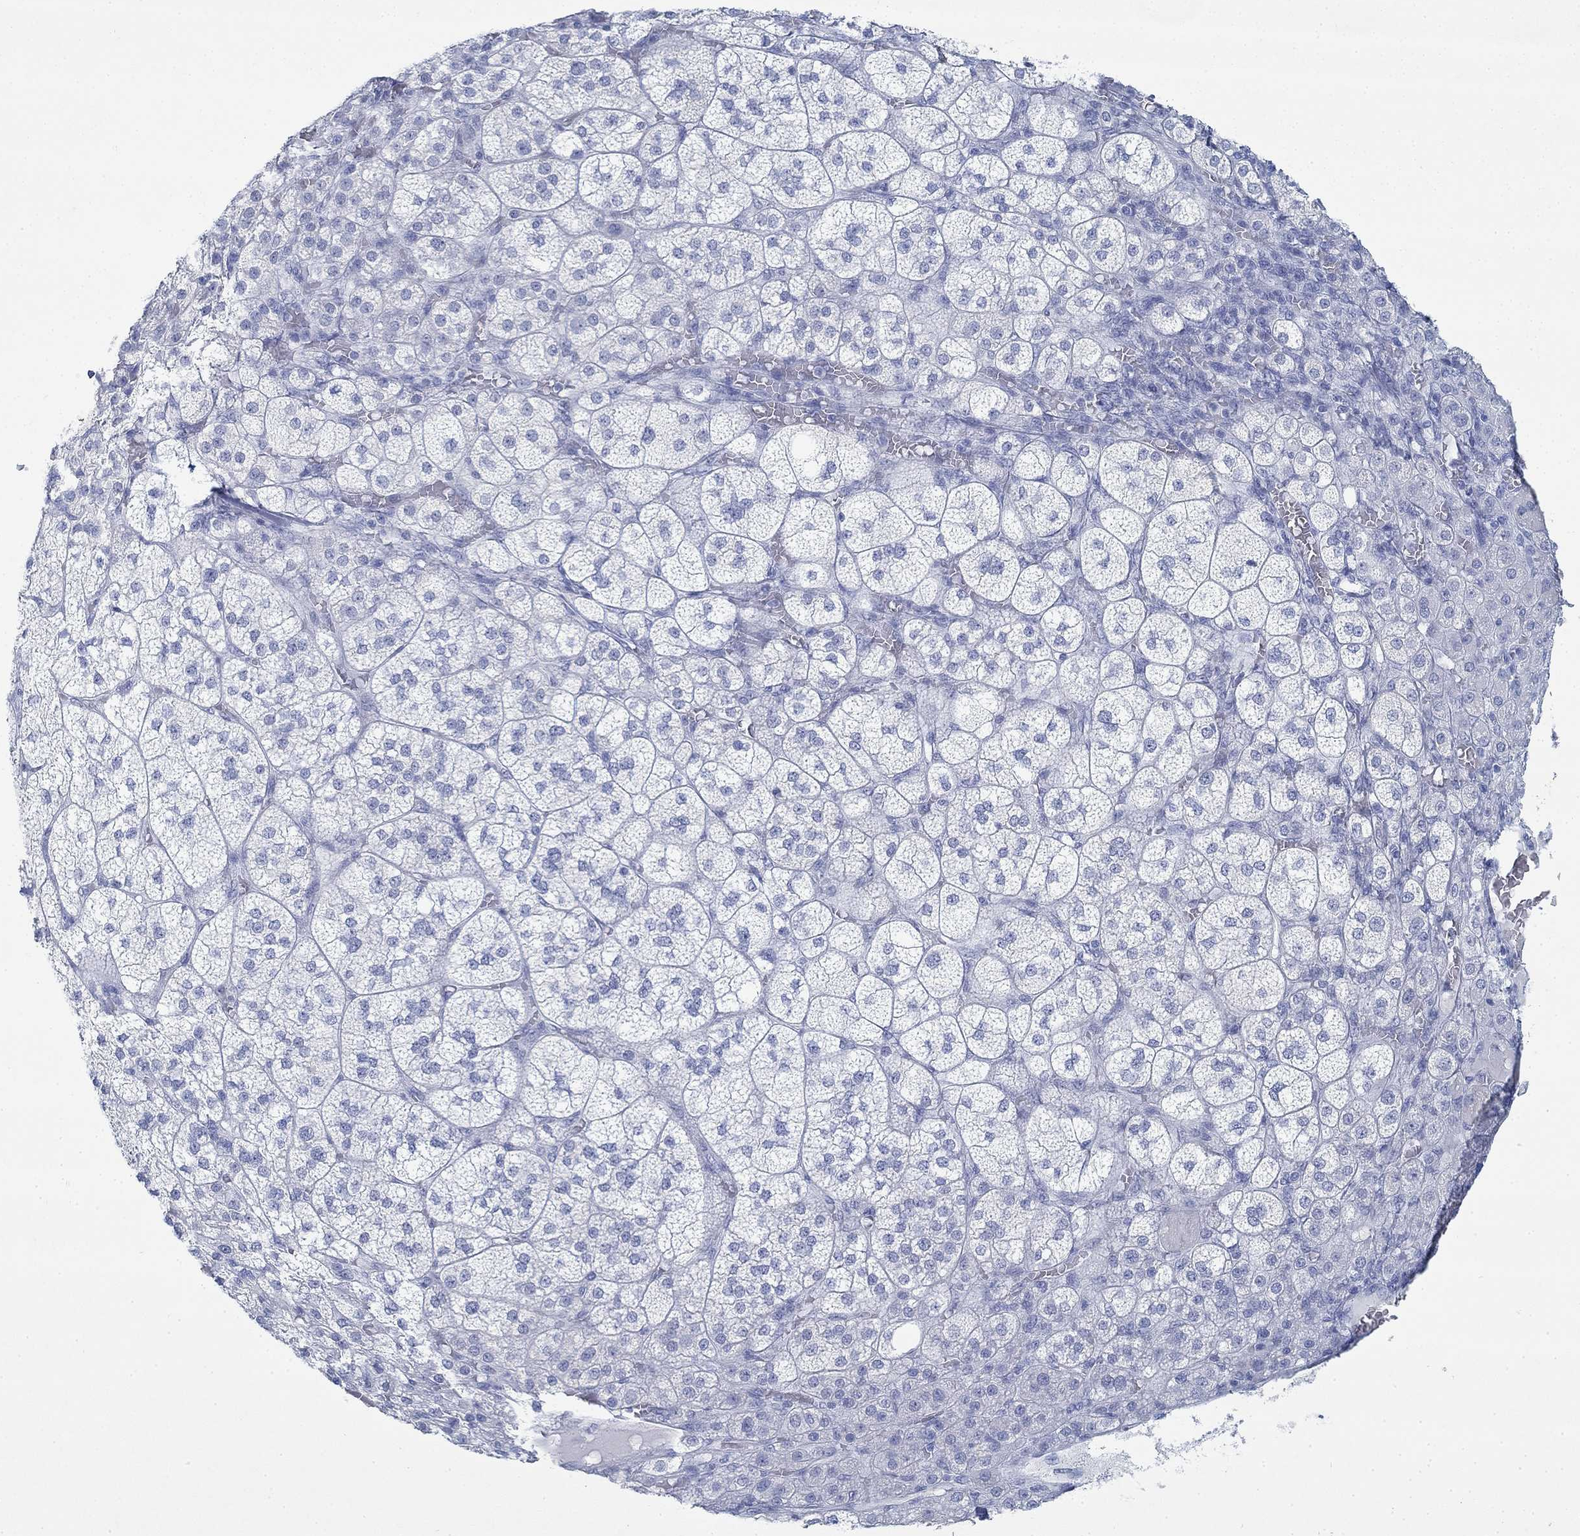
{"staining": {"intensity": "negative", "quantity": "none", "location": "none"}, "tissue": "adrenal gland", "cell_type": "Glandular cells", "image_type": "normal", "snomed": [{"axis": "morphology", "description": "Normal tissue, NOS"}, {"axis": "topography", "description": "Adrenal gland"}], "caption": "IHC micrograph of benign adrenal gland: human adrenal gland stained with DAB displays no significant protein expression in glandular cells. The staining was performed using DAB to visualize the protein expression in brown, while the nuclei were stained in blue with hematoxylin (Magnification: 20x).", "gene": "PAX9", "patient": {"sex": "female", "age": 60}}